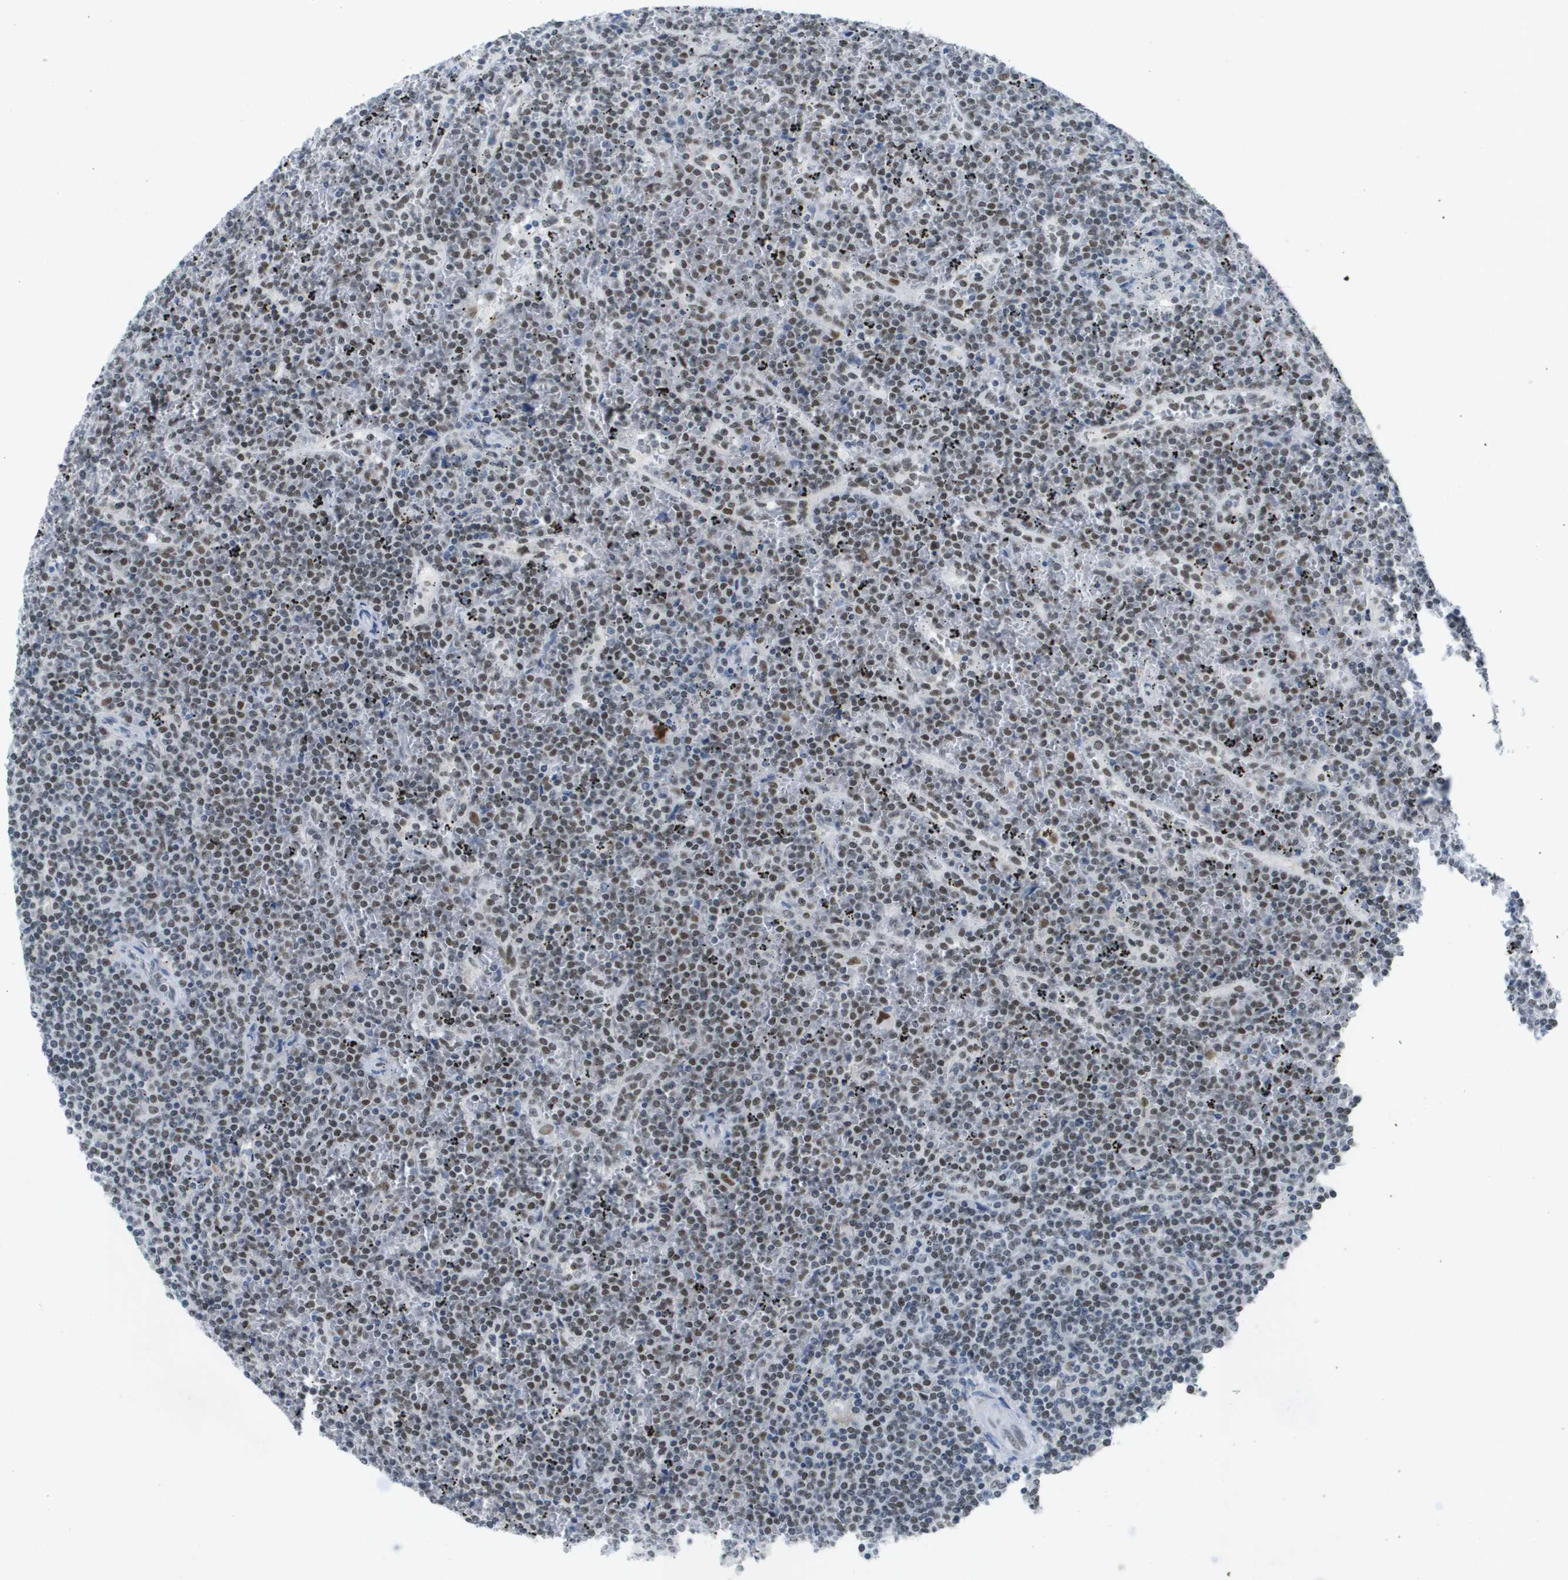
{"staining": {"intensity": "moderate", "quantity": "25%-75%", "location": "nuclear"}, "tissue": "lymphoma", "cell_type": "Tumor cells", "image_type": "cancer", "snomed": [{"axis": "morphology", "description": "Malignant lymphoma, non-Hodgkin's type, Low grade"}, {"axis": "topography", "description": "Spleen"}], "caption": "Human lymphoma stained with a protein marker displays moderate staining in tumor cells.", "gene": "TP53RK", "patient": {"sex": "female", "age": 19}}